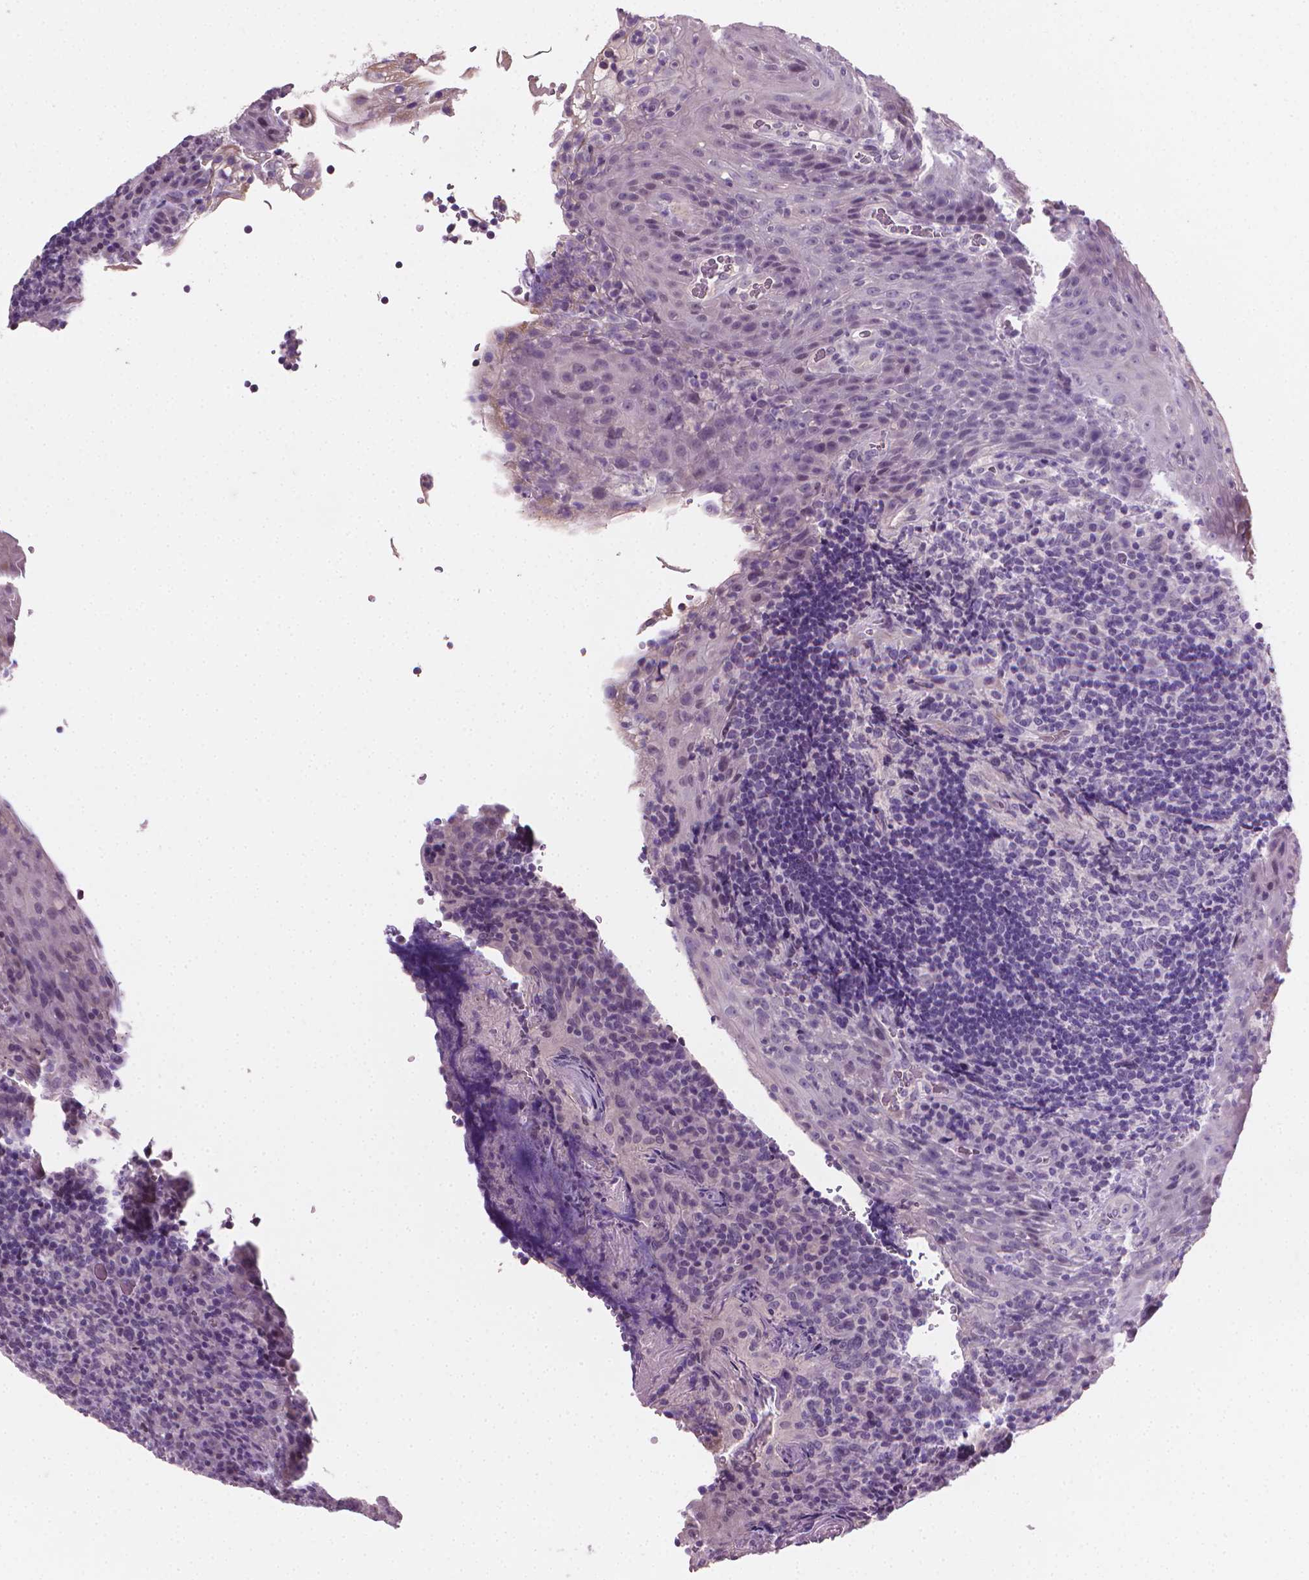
{"staining": {"intensity": "negative", "quantity": "none", "location": "none"}, "tissue": "tonsil", "cell_type": "Germinal center cells", "image_type": "normal", "snomed": [{"axis": "morphology", "description": "Normal tissue, NOS"}, {"axis": "topography", "description": "Tonsil"}], "caption": "Germinal center cells are negative for protein expression in benign human tonsil.", "gene": "CLXN", "patient": {"sex": "male", "age": 17}}